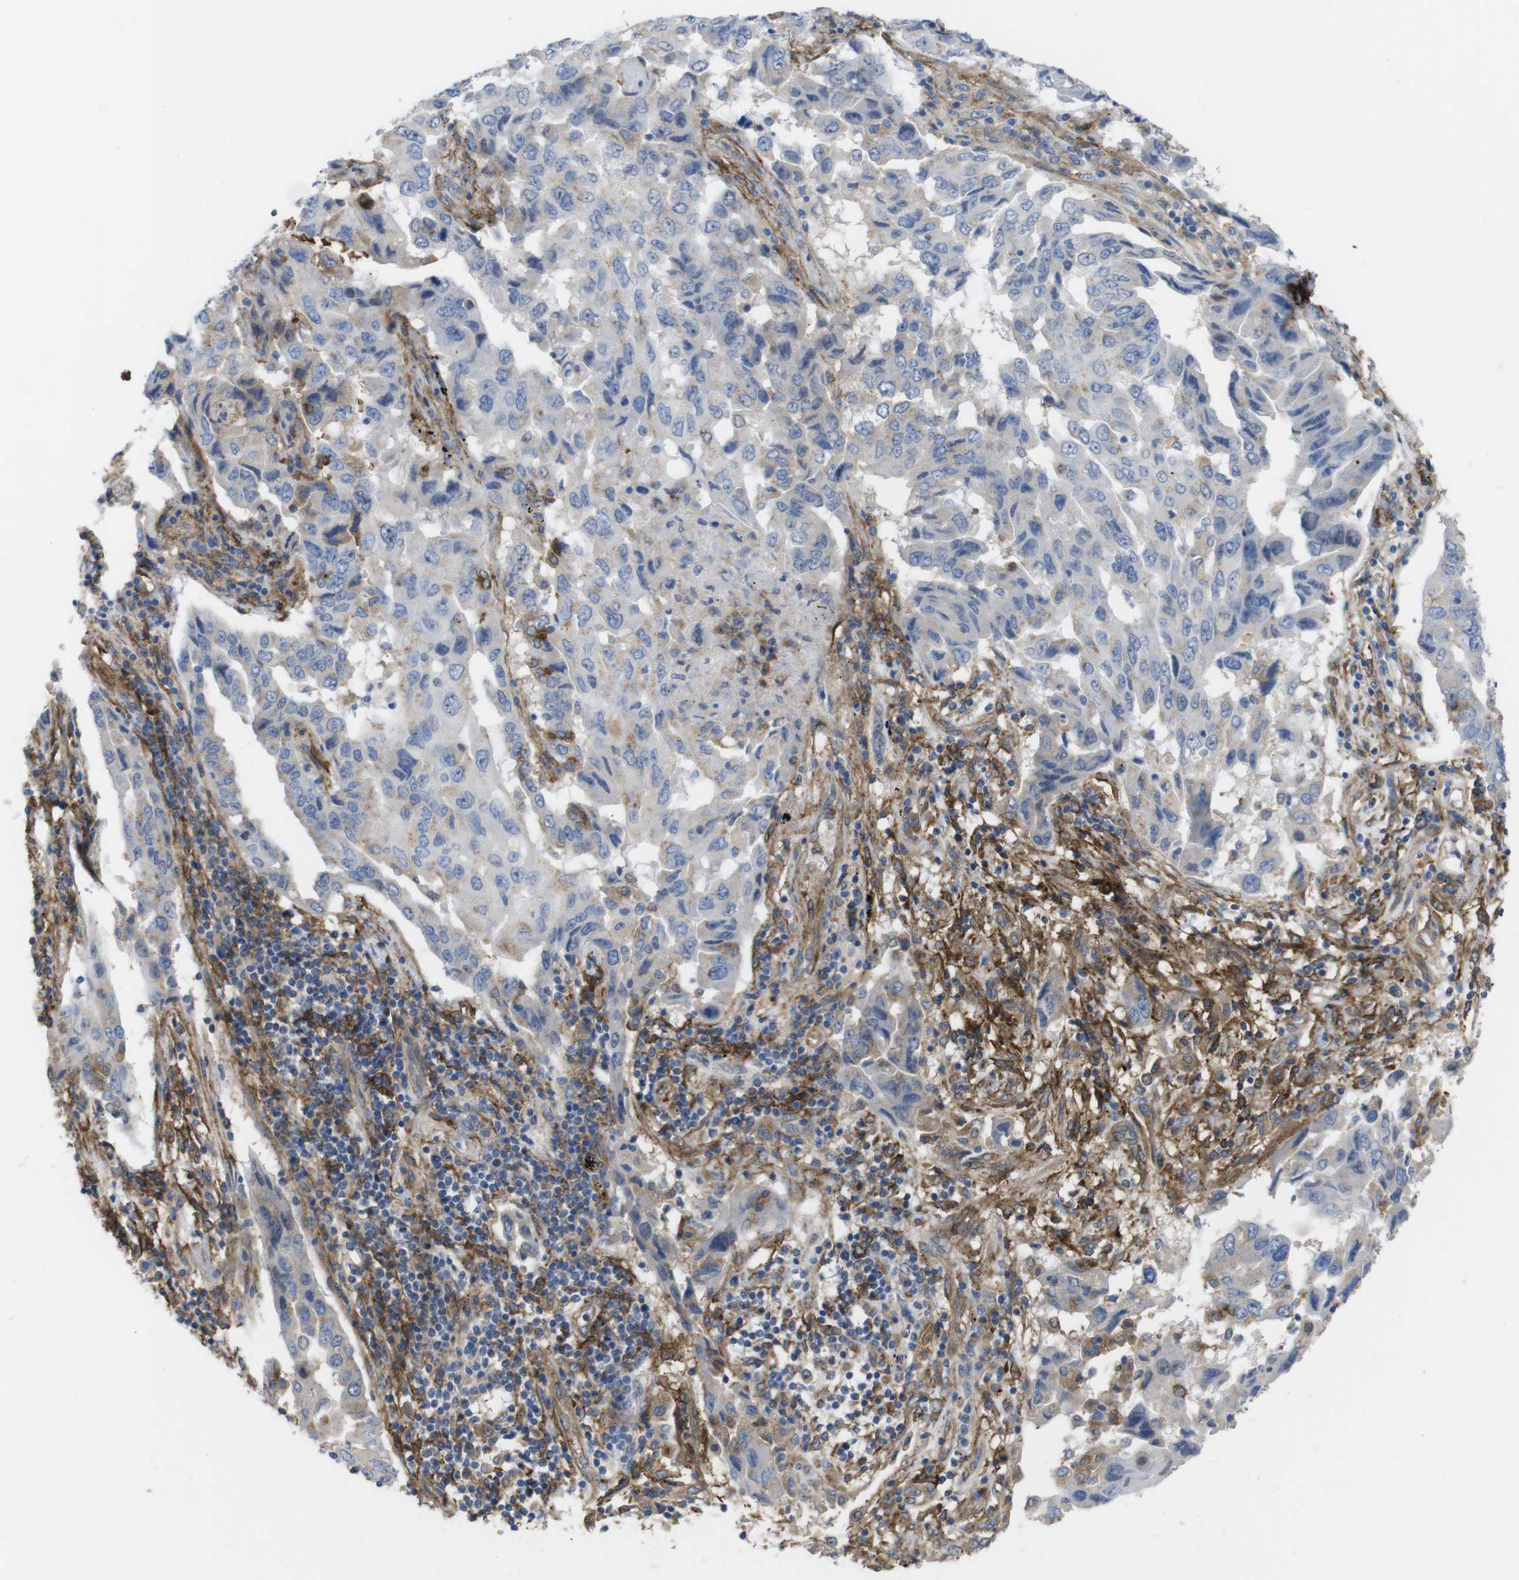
{"staining": {"intensity": "negative", "quantity": "none", "location": "none"}, "tissue": "lung cancer", "cell_type": "Tumor cells", "image_type": "cancer", "snomed": [{"axis": "morphology", "description": "Adenocarcinoma, NOS"}, {"axis": "topography", "description": "Lung"}], "caption": "This is a photomicrograph of immunohistochemistry (IHC) staining of lung cancer, which shows no expression in tumor cells.", "gene": "CYBRD1", "patient": {"sex": "female", "age": 65}}